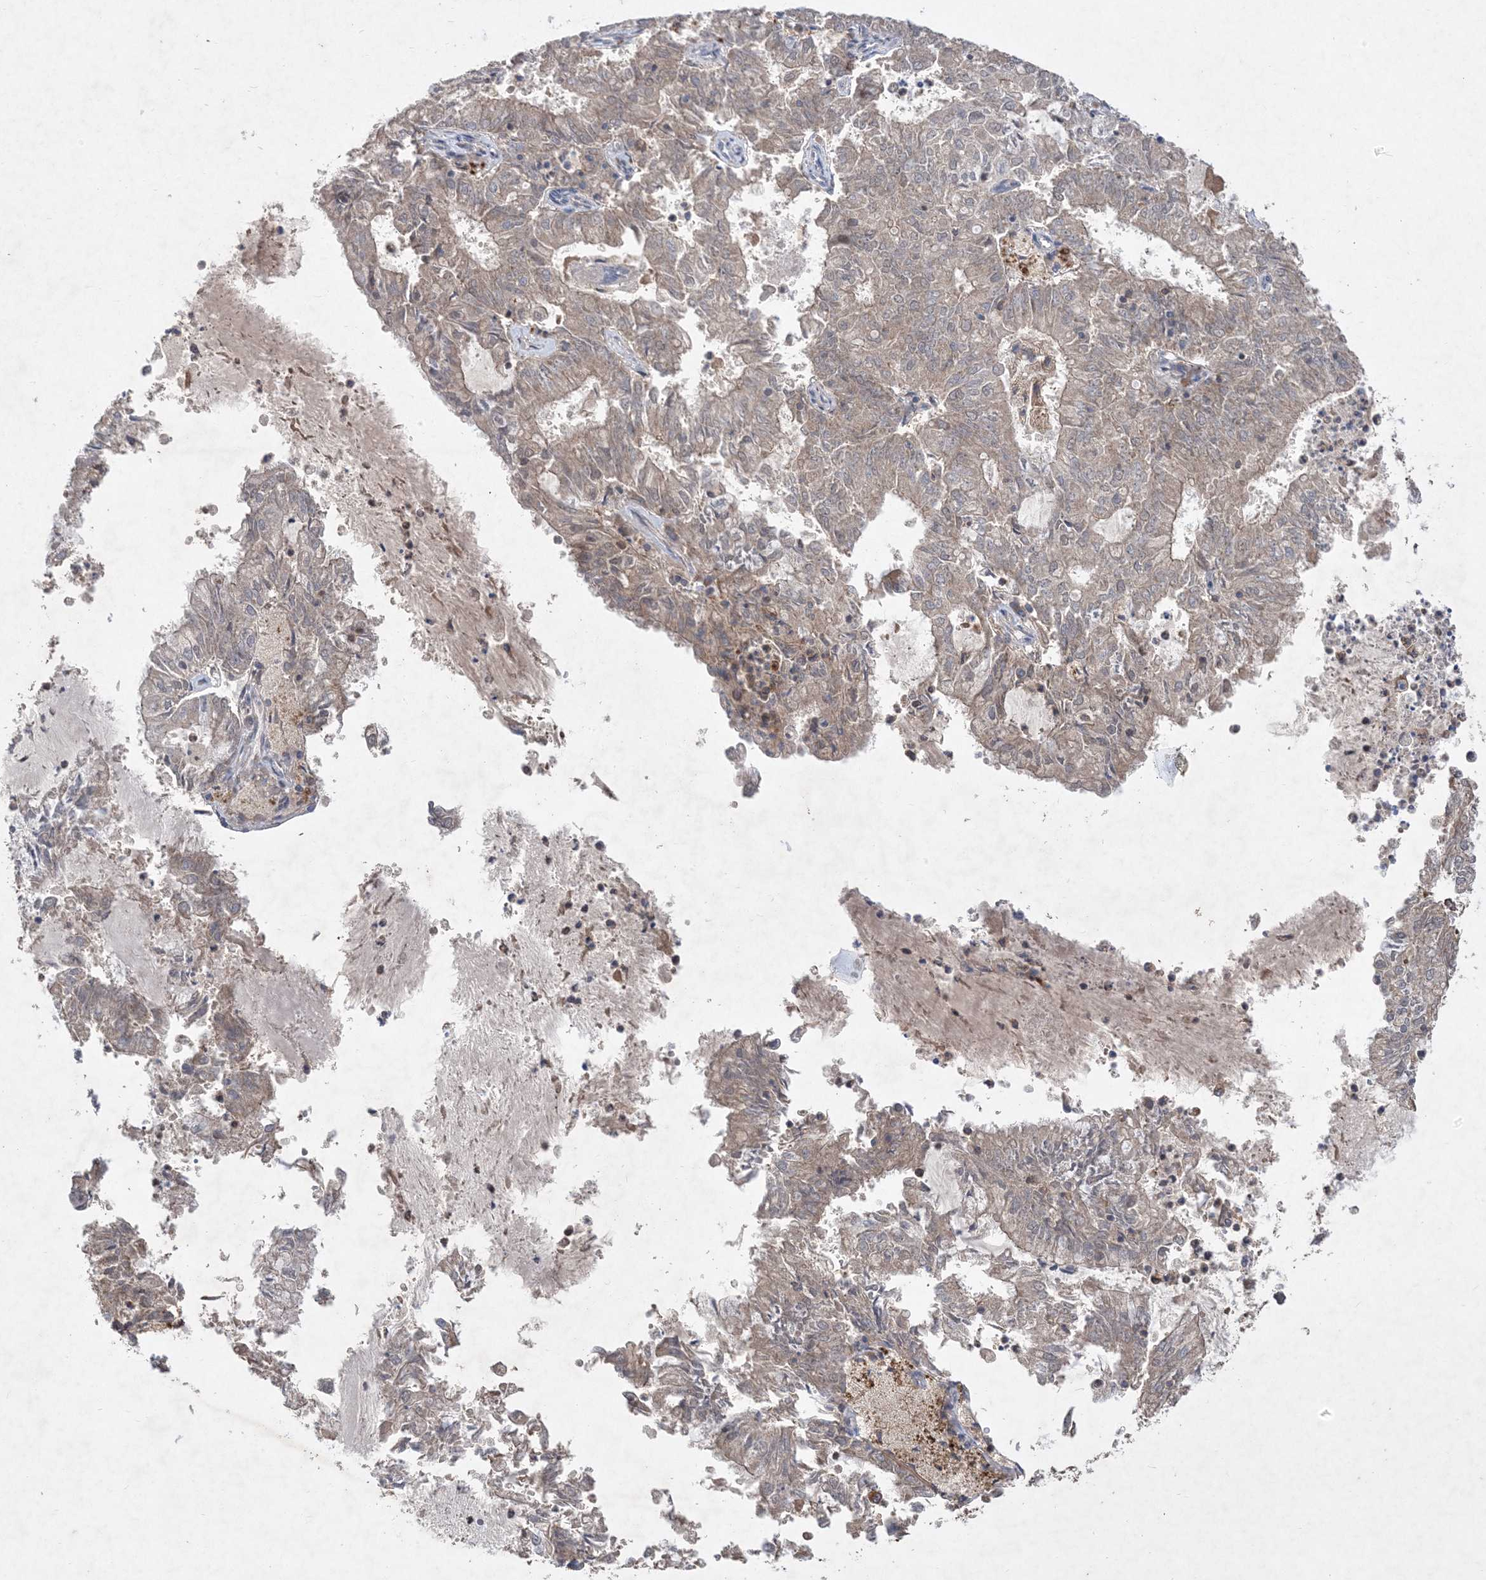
{"staining": {"intensity": "weak", "quantity": "25%-75%", "location": "cytoplasmic/membranous"}, "tissue": "endometrial cancer", "cell_type": "Tumor cells", "image_type": "cancer", "snomed": [{"axis": "morphology", "description": "Adenocarcinoma, NOS"}, {"axis": "topography", "description": "Endometrium"}], "caption": "An image showing weak cytoplasmic/membranous expression in about 25%-75% of tumor cells in adenocarcinoma (endometrial), as visualized by brown immunohistochemical staining.", "gene": "MASP2", "patient": {"sex": "female", "age": 57}}